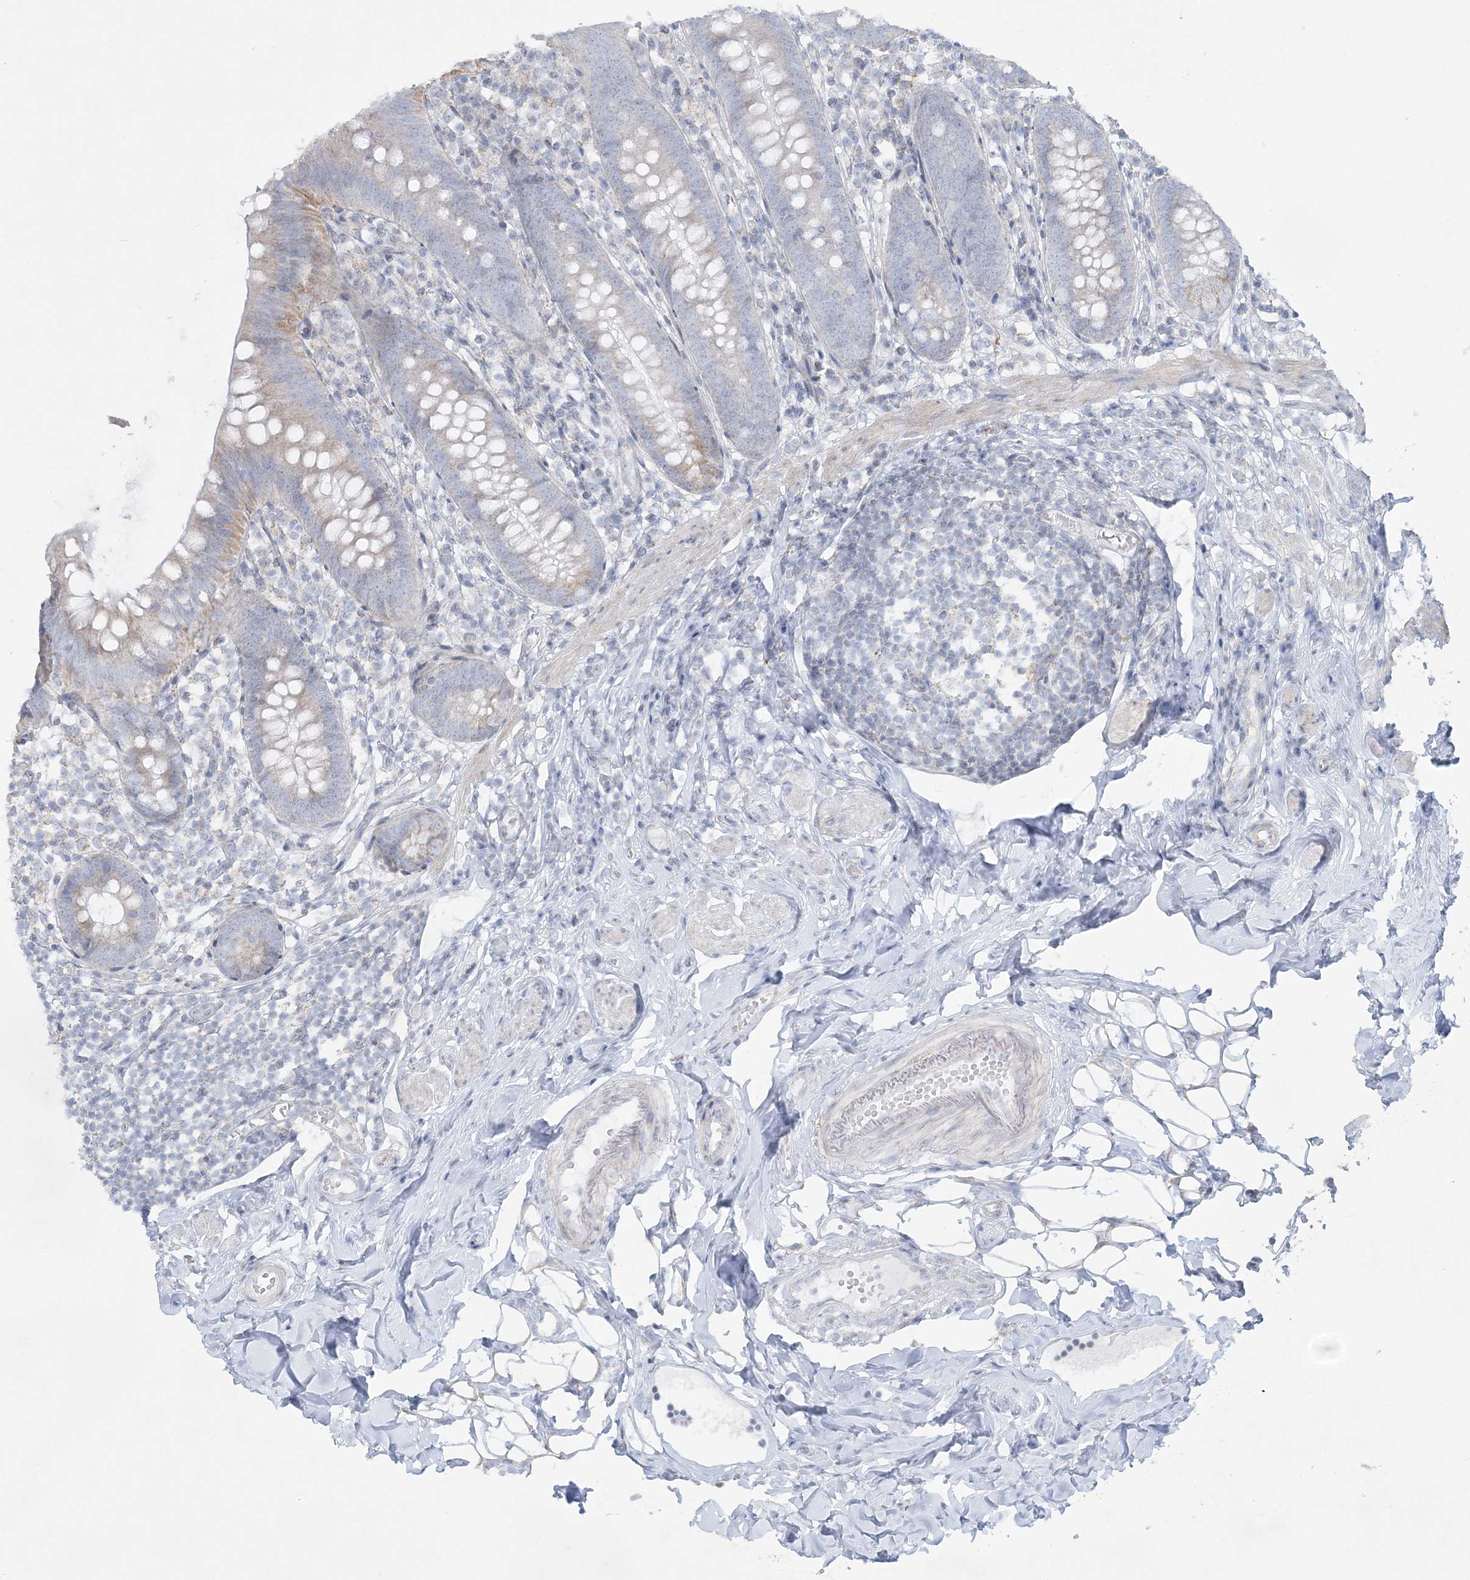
{"staining": {"intensity": "weak", "quantity": "<25%", "location": "cytoplasmic/membranous"}, "tissue": "appendix", "cell_type": "Glandular cells", "image_type": "normal", "snomed": [{"axis": "morphology", "description": "Normal tissue, NOS"}, {"axis": "topography", "description": "Appendix"}], "caption": "Immunohistochemical staining of unremarkable human appendix exhibits no significant positivity in glandular cells. (DAB (3,3'-diaminobenzidine) IHC, high magnification).", "gene": "TBC1D7", "patient": {"sex": "female", "age": 62}}